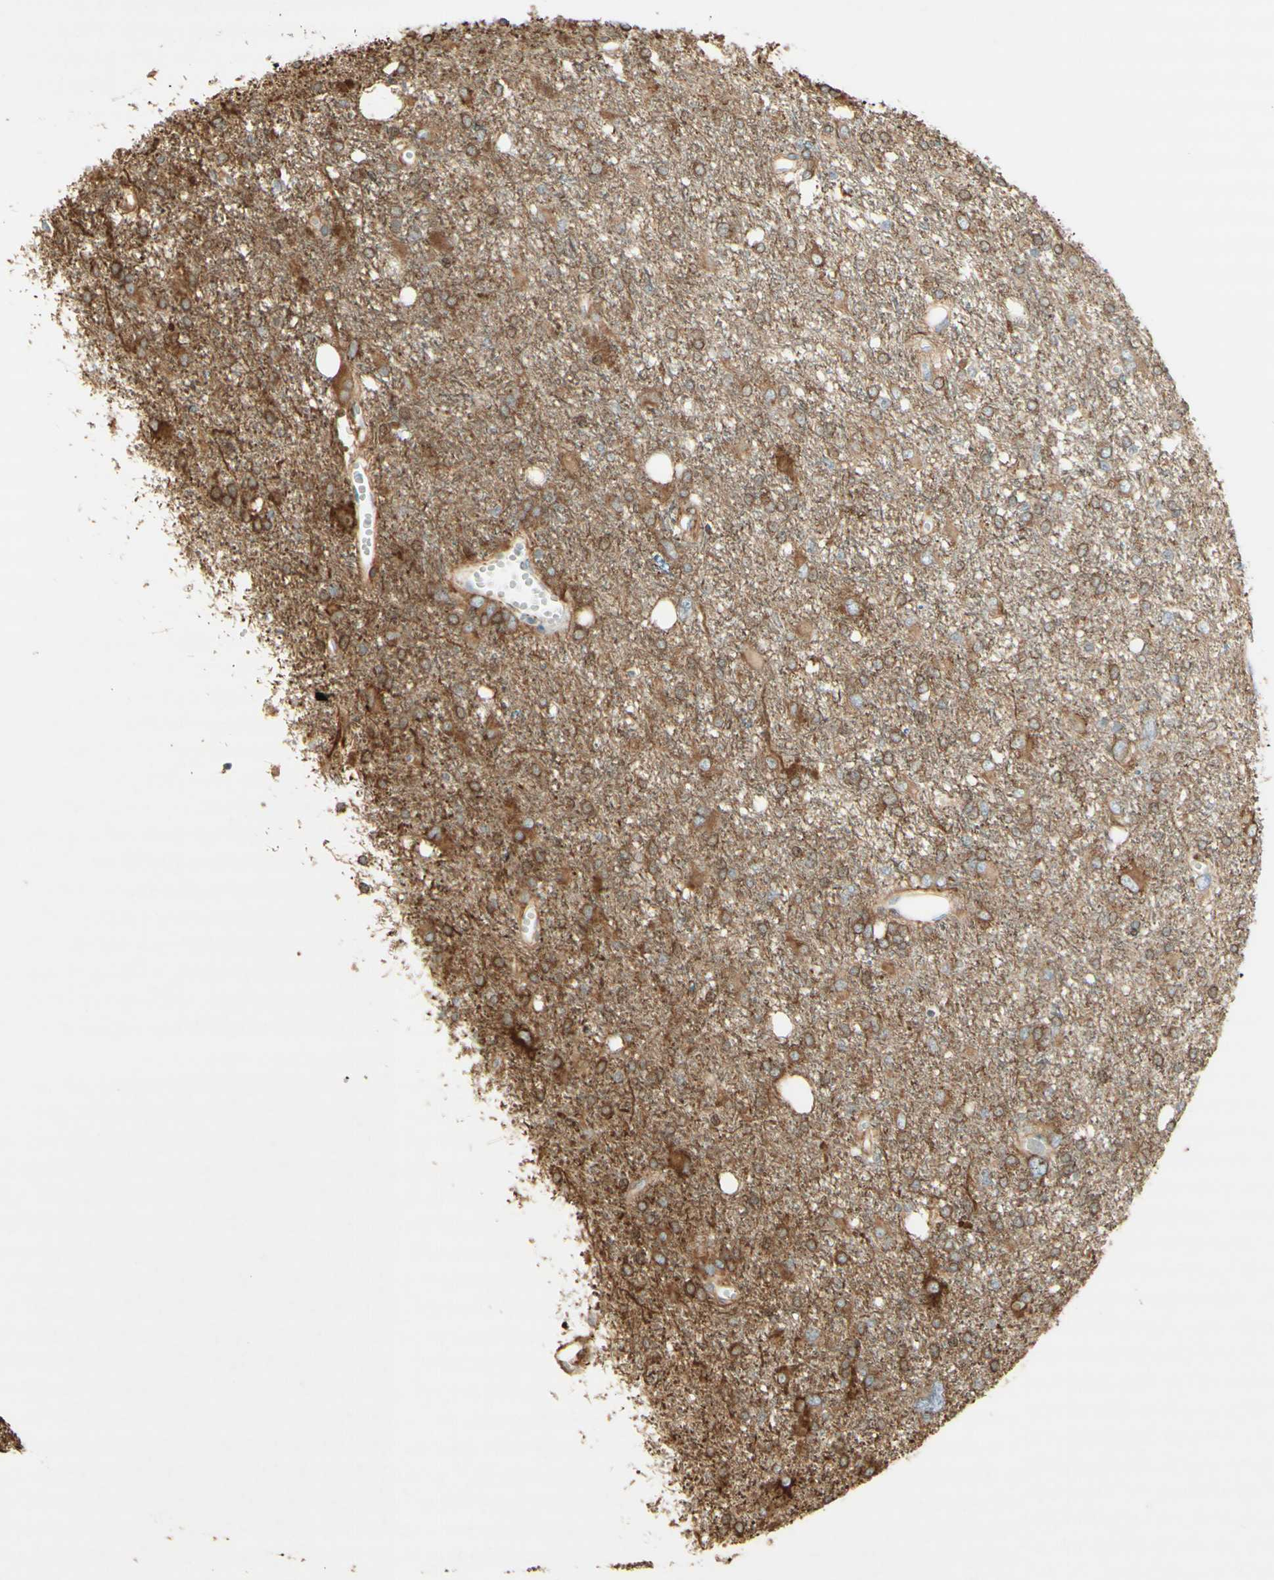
{"staining": {"intensity": "weak", "quantity": "25%-75%", "location": "cytoplasmic/membranous"}, "tissue": "glioma", "cell_type": "Tumor cells", "image_type": "cancer", "snomed": [{"axis": "morphology", "description": "Glioma, malignant, High grade"}, {"axis": "topography", "description": "Brain"}], "caption": "Human malignant glioma (high-grade) stained with a brown dye reveals weak cytoplasmic/membranous positive staining in about 25%-75% of tumor cells.", "gene": "MAP1B", "patient": {"sex": "female", "age": 59}}